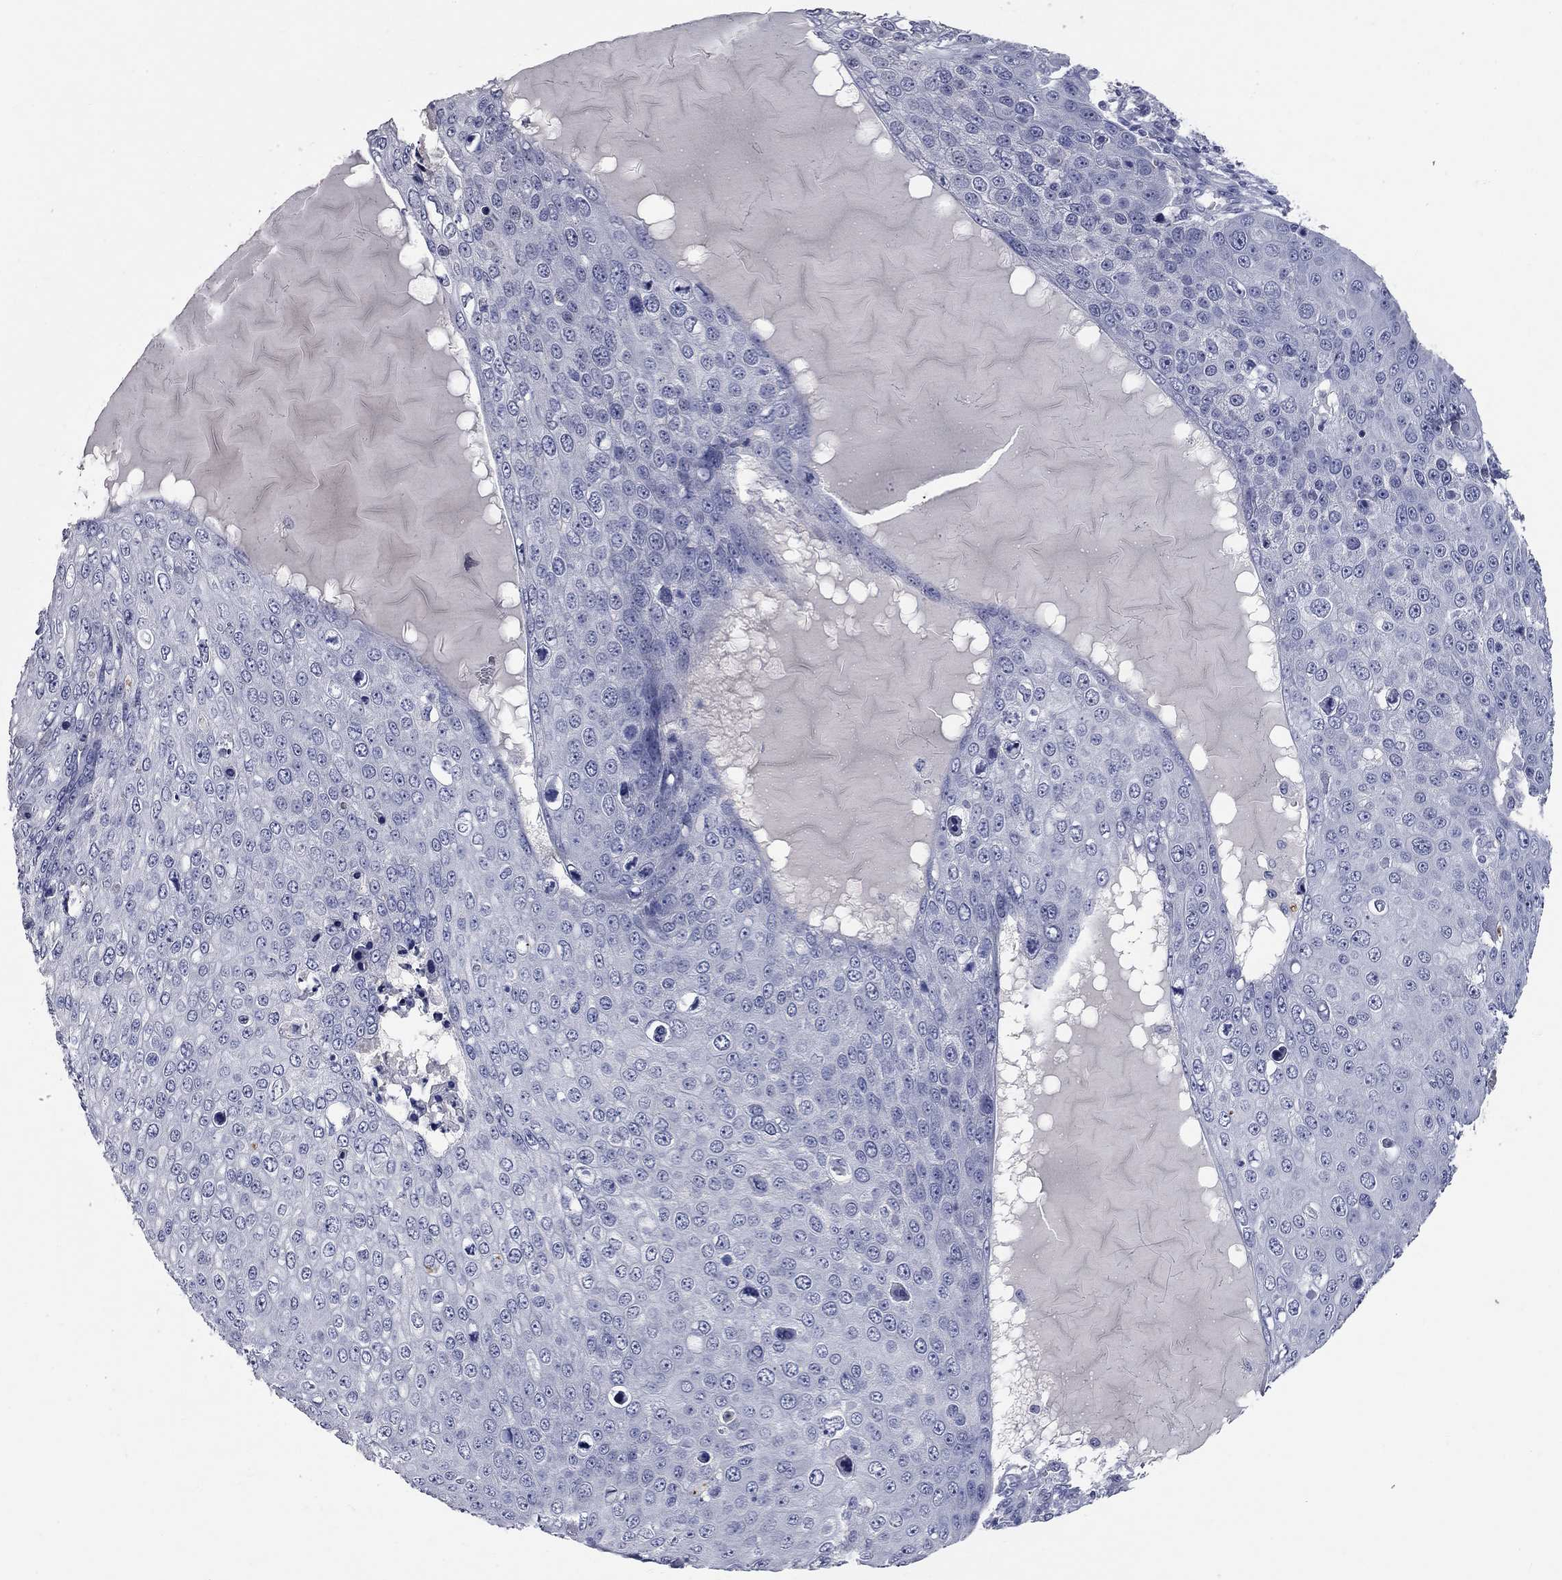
{"staining": {"intensity": "negative", "quantity": "none", "location": "none"}, "tissue": "skin cancer", "cell_type": "Tumor cells", "image_type": "cancer", "snomed": [{"axis": "morphology", "description": "Squamous cell carcinoma, NOS"}, {"axis": "topography", "description": "Skin"}], "caption": "Immunohistochemistry of squamous cell carcinoma (skin) demonstrates no staining in tumor cells. (Immunohistochemistry, brightfield microscopy, high magnification).", "gene": "SYT12", "patient": {"sex": "male", "age": 71}}